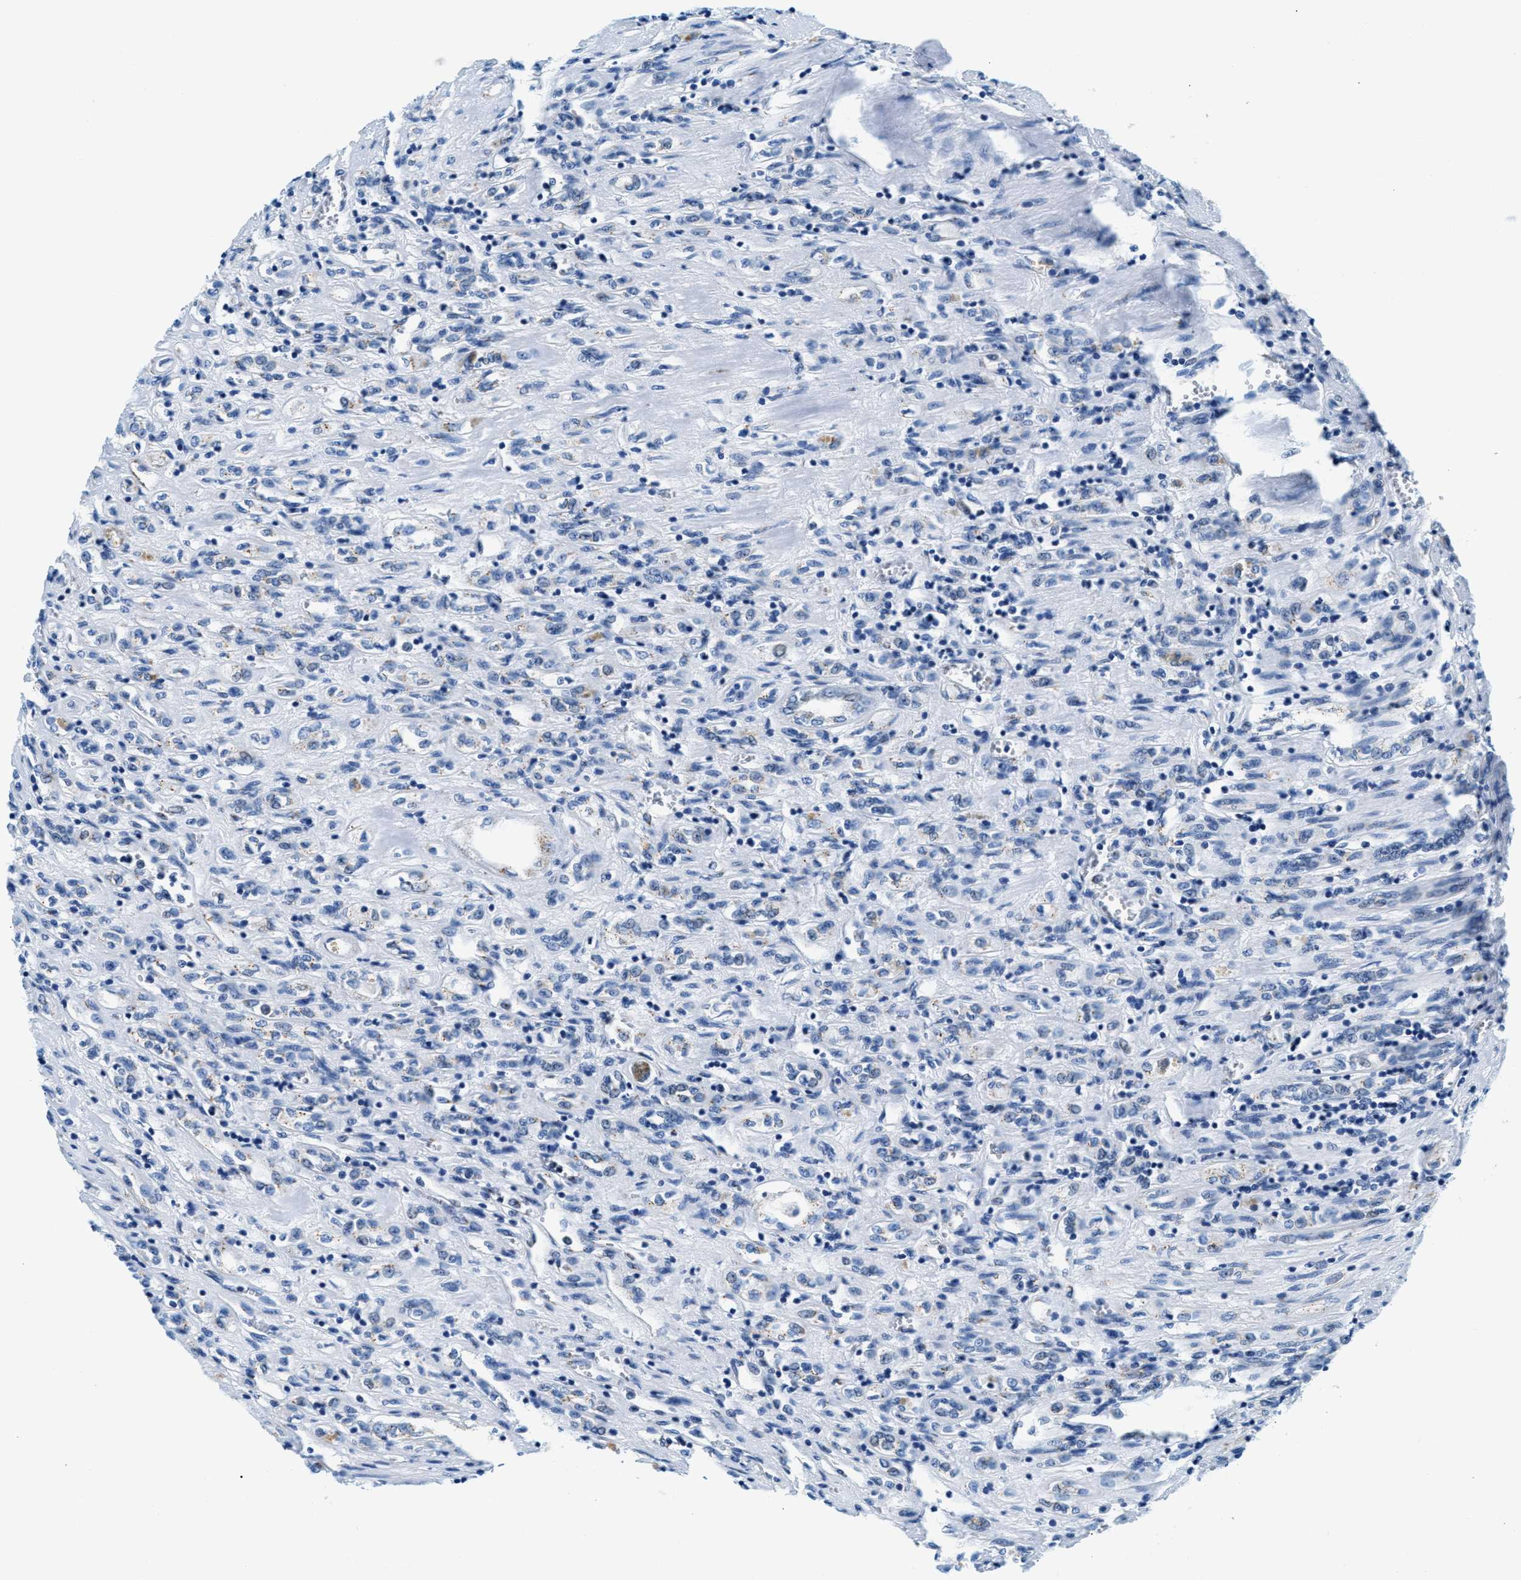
{"staining": {"intensity": "weak", "quantity": "<25%", "location": "cytoplasmic/membranous"}, "tissue": "renal cancer", "cell_type": "Tumor cells", "image_type": "cancer", "snomed": [{"axis": "morphology", "description": "Adenocarcinoma, NOS"}, {"axis": "topography", "description": "Kidney"}], "caption": "This is an immunohistochemistry (IHC) photomicrograph of renal adenocarcinoma. There is no expression in tumor cells.", "gene": "VPS53", "patient": {"sex": "female", "age": 70}}